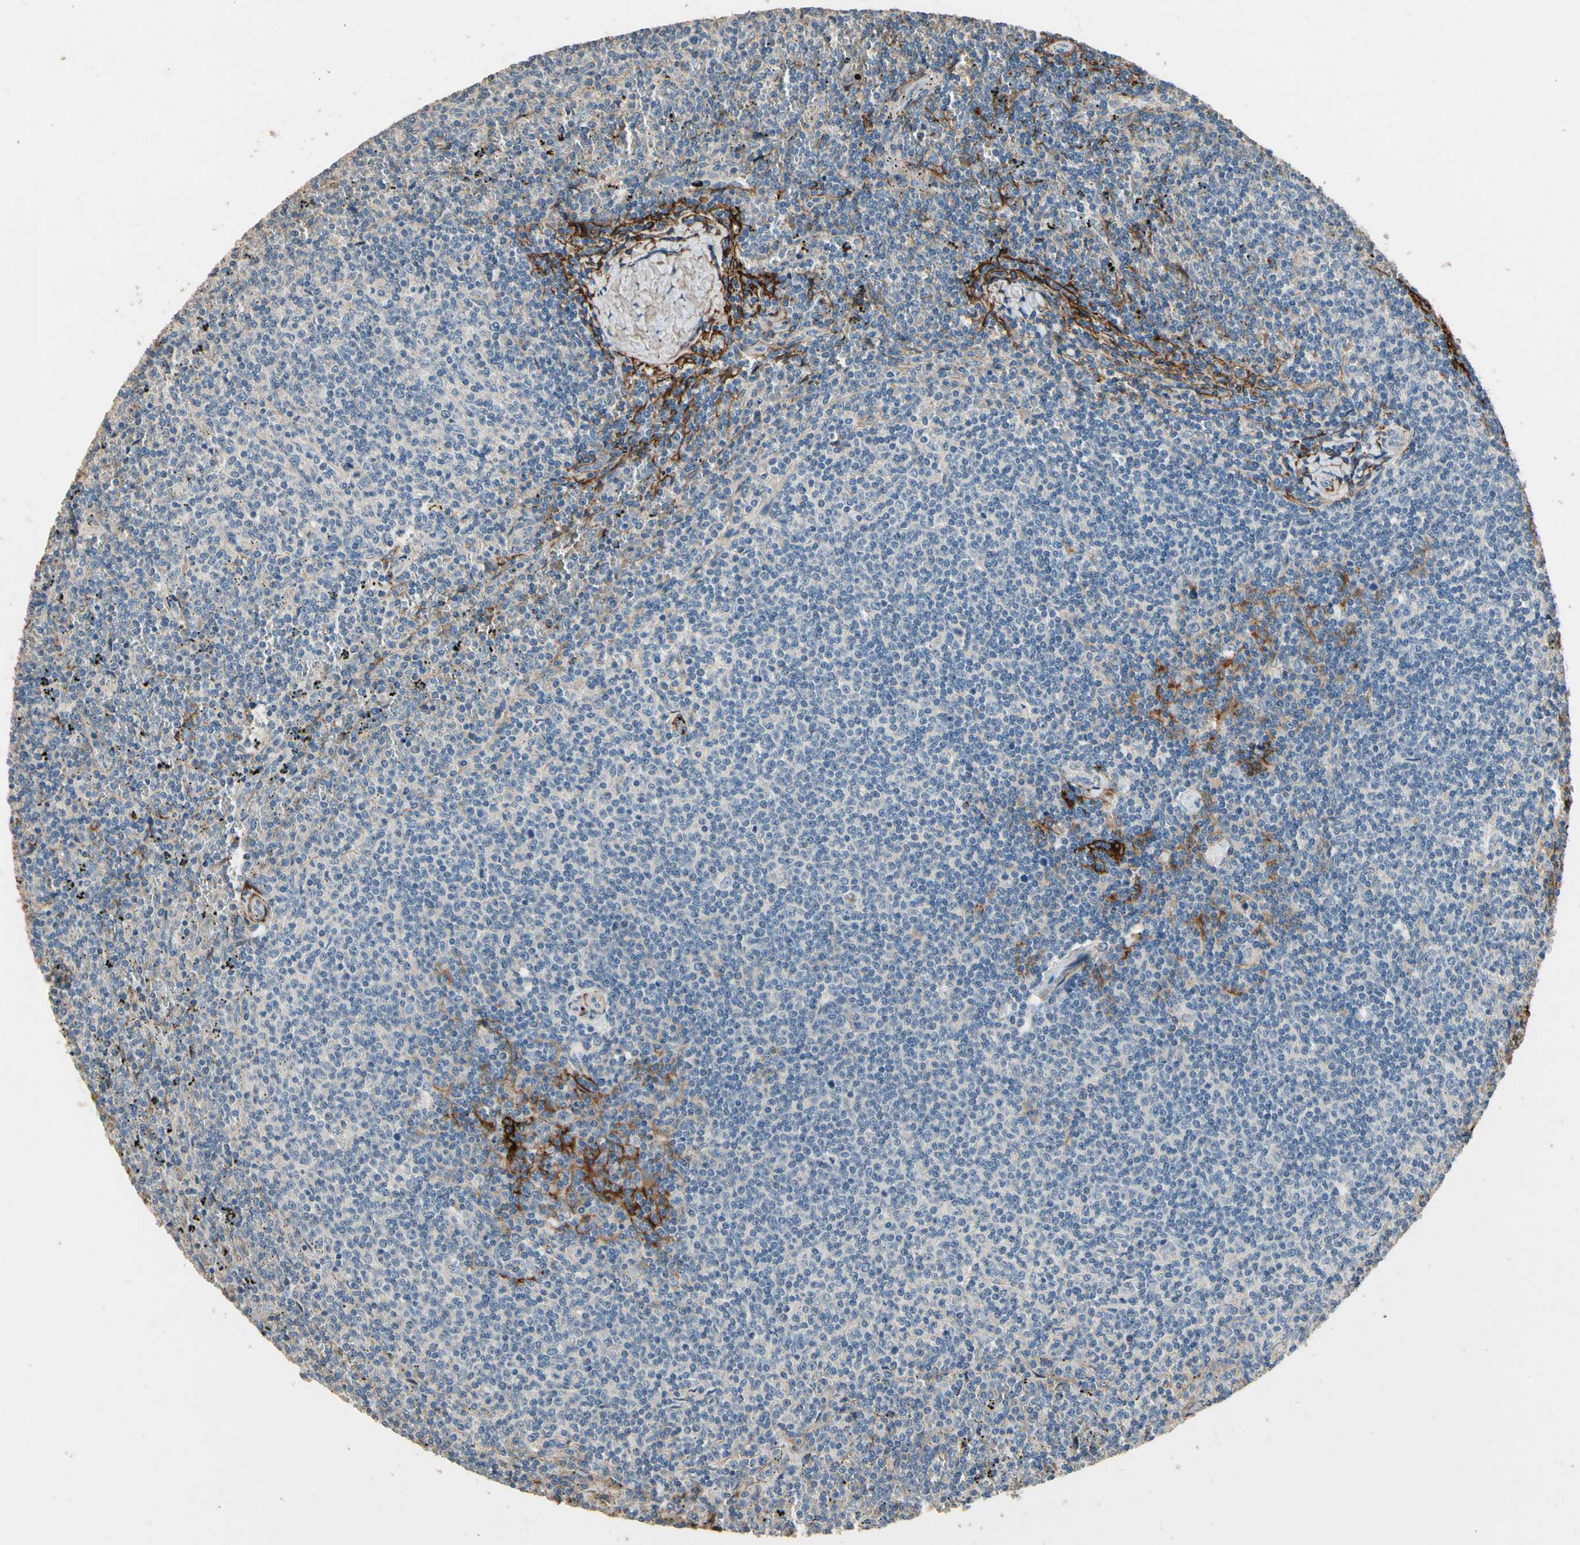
{"staining": {"intensity": "negative", "quantity": "none", "location": "none"}, "tissue": "lymphoma", "cell_type": "Tumor cells", "image_type": "cancer", "snomed": [{"axis": "morphology", "description": "Malignant lymphoma, non-Hodgkin's type, Low grade"}, {"axis": "topography", "description": "Spleen"}], "caption": "Immunohistochemistry photomicrograph of neoplastic tissue: lymphoma stained with DAB displays no significant protein expression in tumor cells.", "gene": "SUSD2", "patient": {"sex": "female", "age": 50}}